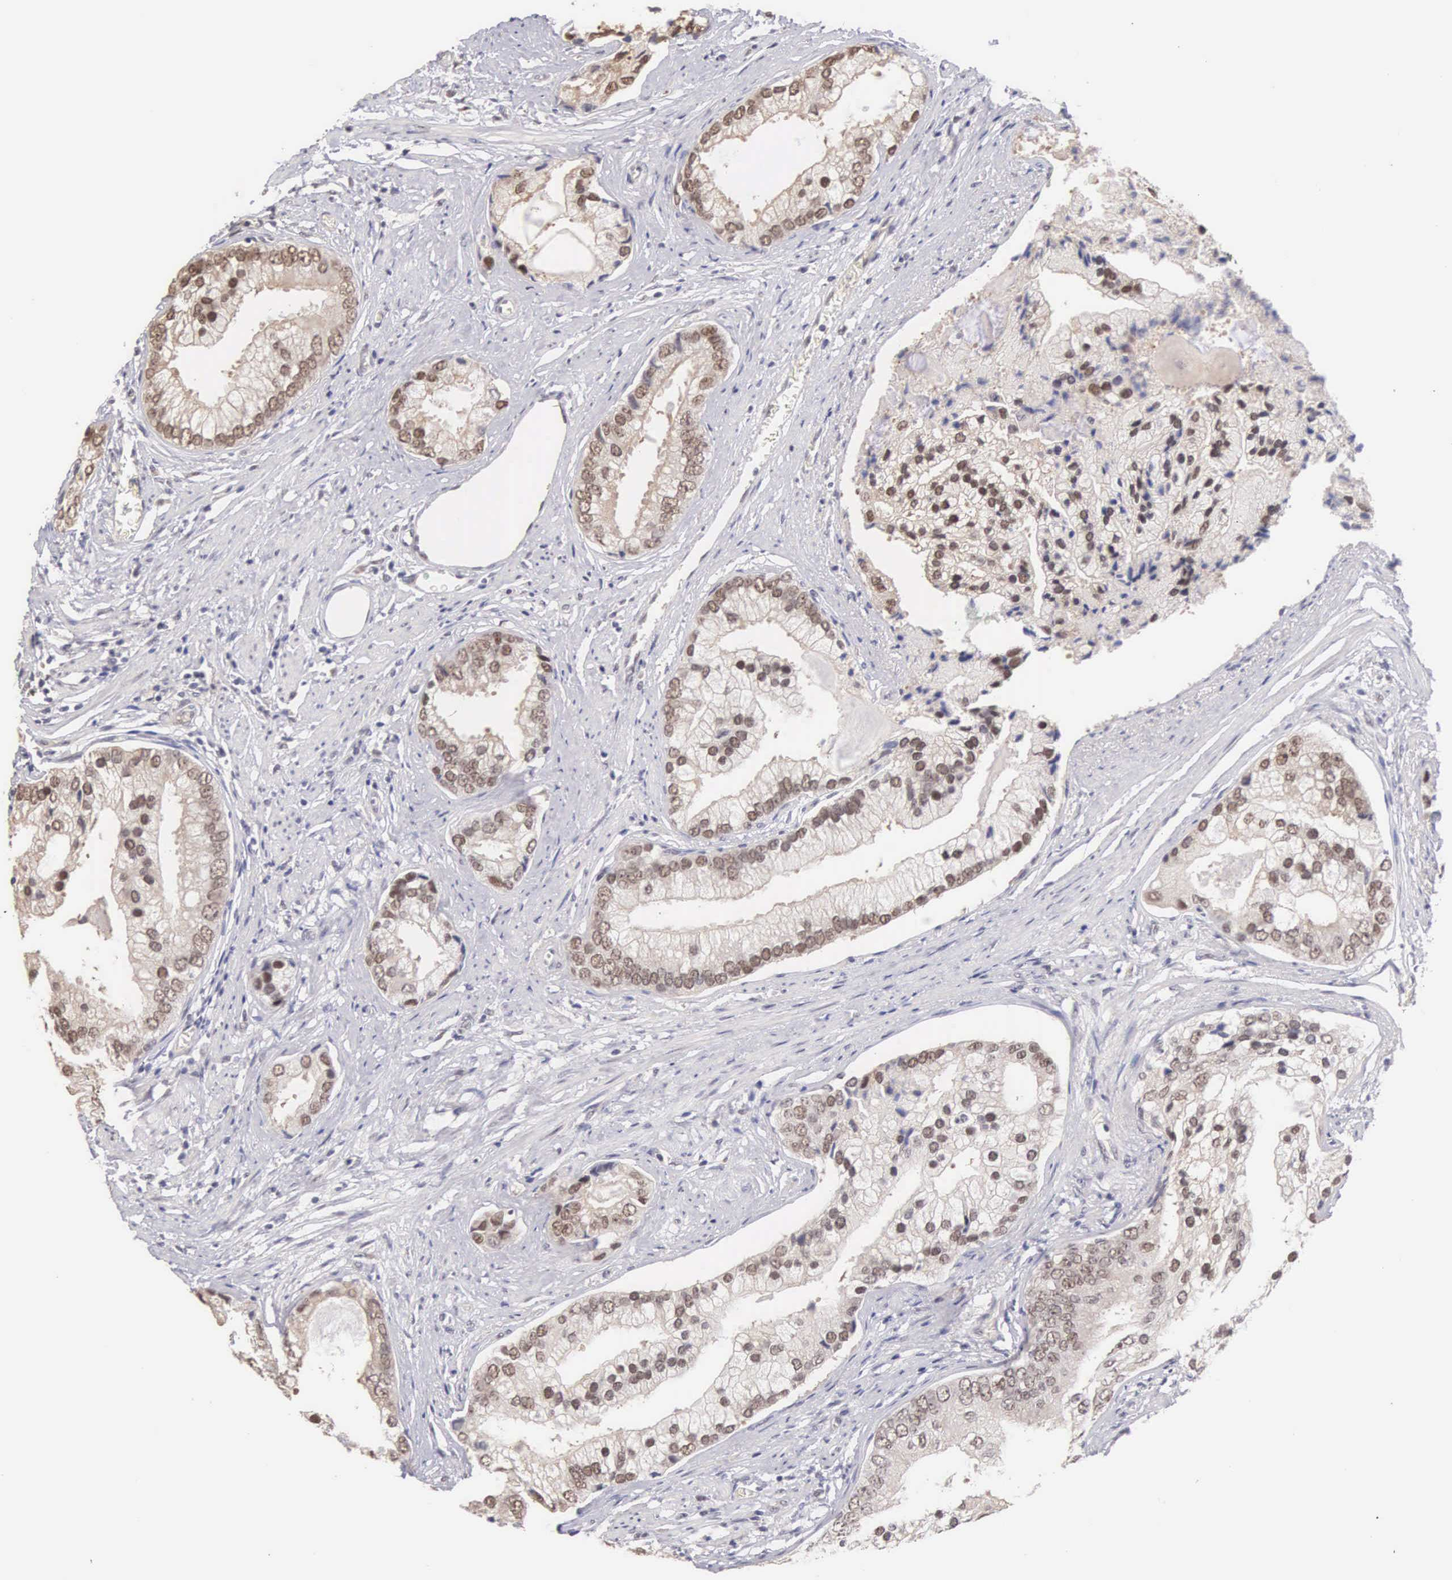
{"staining": {"intensity": "weak", "quantity": "<25%", "location": "nuclear"}, "tissue": "prostate cancer", "cell_type": "Tumor cells", "image_type": "cancer", "snomed": [{"axis": "morphology", "description": "Adenocarcinoma, Low grade"}, {"axis": "topography", "description": "Prostate"}], "caption": "Photomicrograph shows no significant protein expression in tumor cells of low-grade adenocarcinoma (prostate).", "gene": "HMGXB4", "patient": {"sex": "male", "age": 71}}